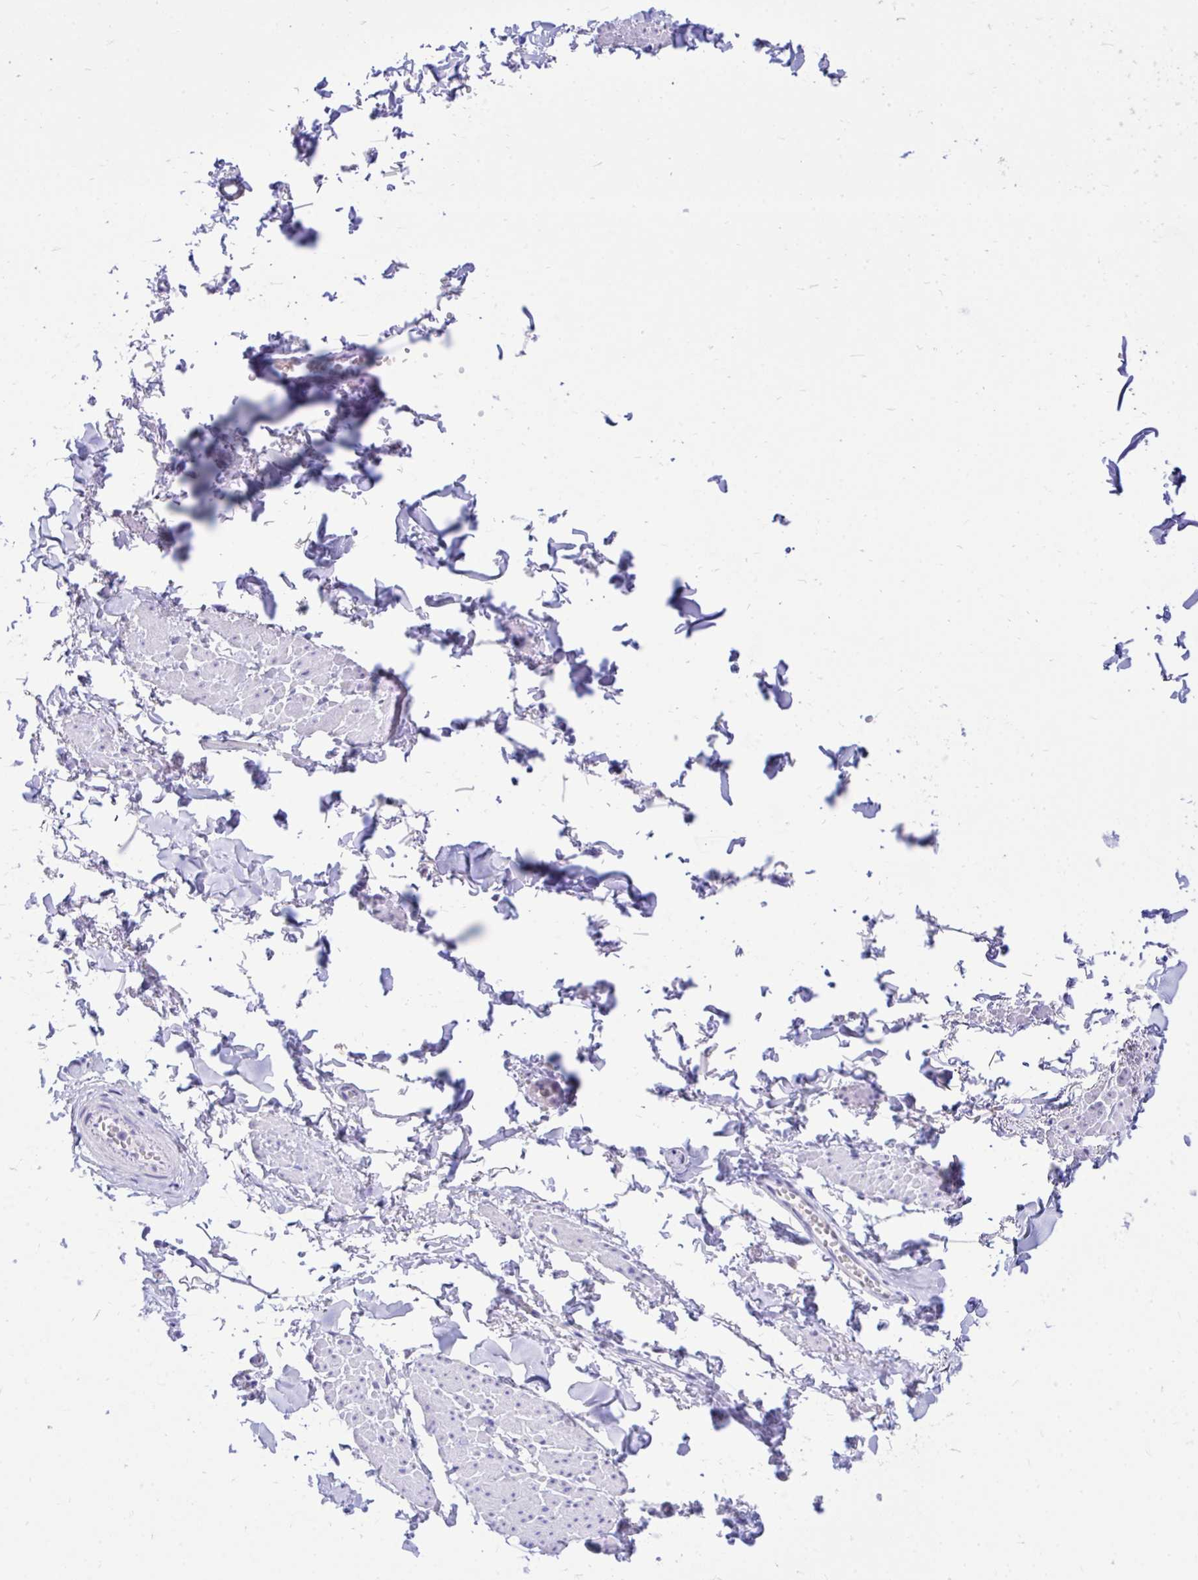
{"staining": {"intensity": "negative", "quantity": "none", "location": "none"}, "tissue": "adipose tissue", "cell_type": "Adipocytes", "image_type": "normal", "snomed": [{"axis": "morphology", "description": "Normal tissue, NOS"}, {"axis": "topography", "description": "Vulva"}, {"axis": "topography", "description": "Peripheral nerve tissue"}], "caption": "The IHC image has no significant expression in adipocytes of adipose tissue.", "gene": "MON1A", "patient": {"sex": "female", "age": 66}}